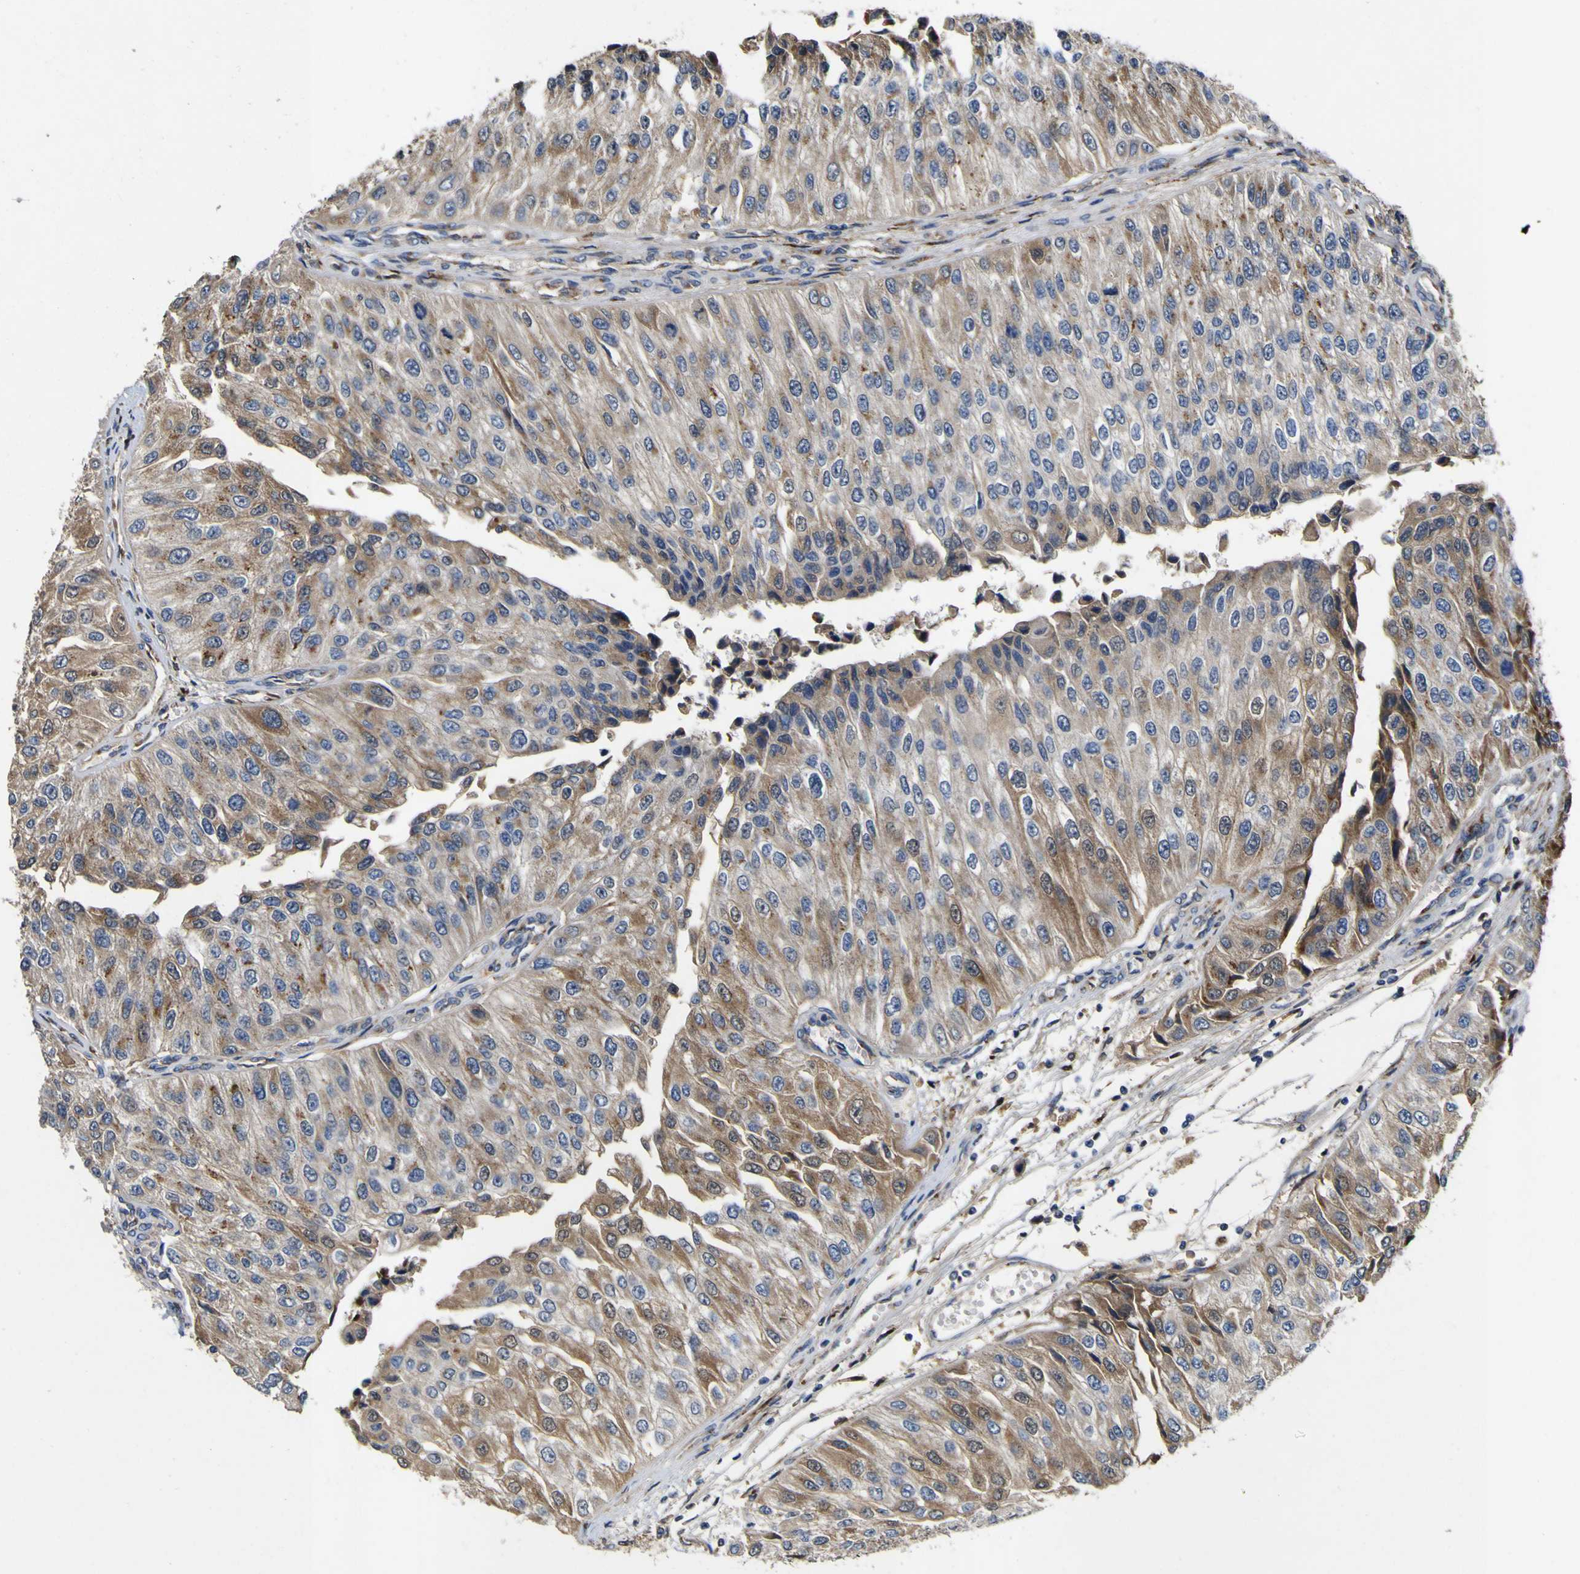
{"staining": {"intensity": "moderate", "quantity": ">75%", "location": "cytoplasmic/membranous"}, "tissue": "urothelial cancer", "cell_type": "Tumor cells", "image_type": "cancer", "snomed": [{"axis": "morphology", "description": "Urothelial carcinoma, High grade"}, {"axis": "topography", "description": "Kidney"}, {"axis": "topography", "description": "Urinary bladder"}], "caption": "Immunohistochemistry (IHC) micrograph of high-grade urothelial carcinoma stained for a protein (brown), which reveals medium levels of moderate cytoplasmic/membranous positivity in about >75% of tumor cells.", "gene": "COA1", "patient": {"sex": "male", "age": 77}}